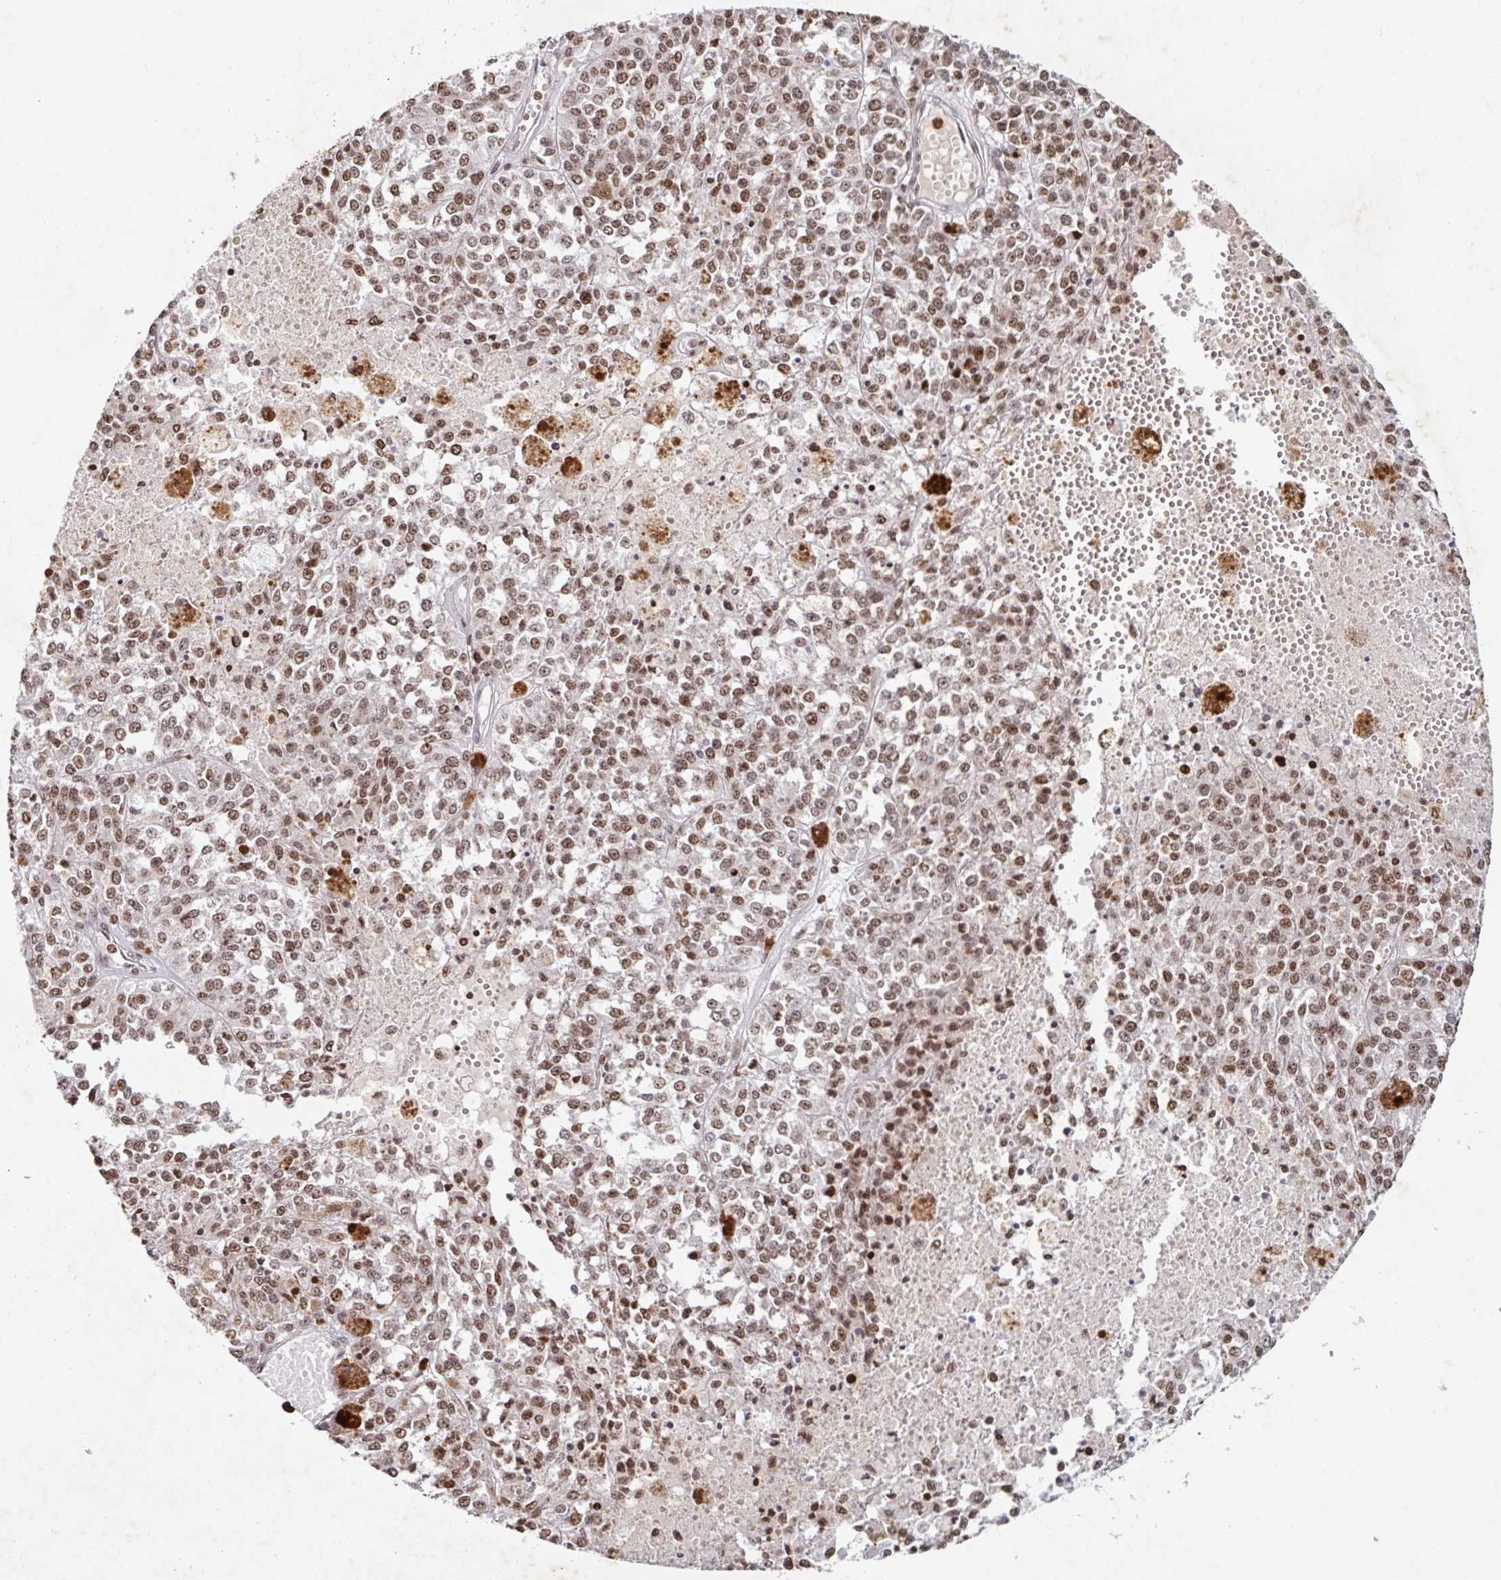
{"staining": {"intensity": "moderate", "quantity": ">75%", "location": "nuclear"}, "tissue": "melanoma", "cell_type": "Tumor cells", "image_type": "cancer", "snomed": [{"axis": "morphology", "description": "Malignant melanoma, Metastatic site"}, {"axis": "topography", "description": "Lymph node"}], "caption": "The histopathology image shows staining of malignant melanoma (metastatic site), revealing moderate nuclear protein positivity (brown color) within tumor cells. (DAB (3,3'-diaminobenzidine) IHC with brightfield microscopy, high magnification).", "gene": "C19orf53", "patient": {"sex": "female", "age": 64}}